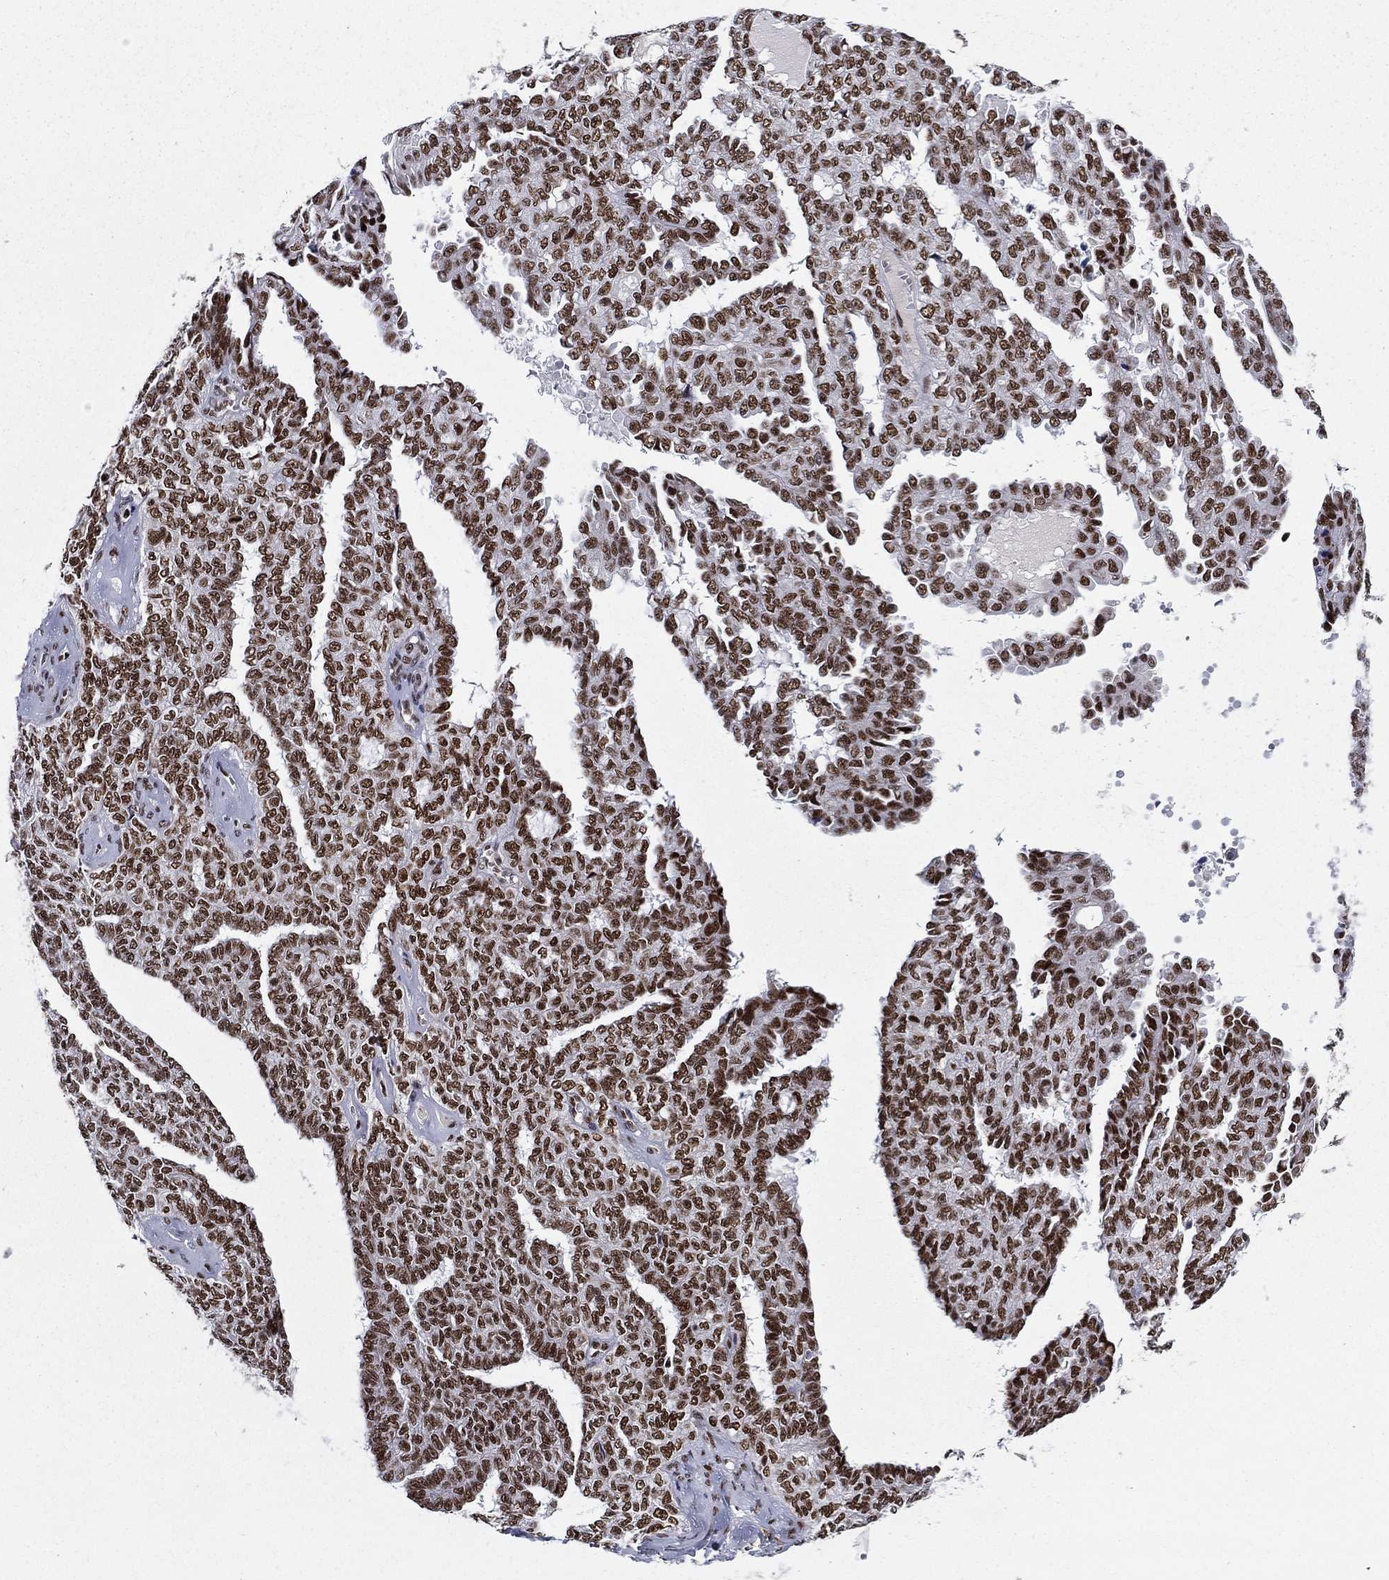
{"staining": {"intensity": "strong", "quantity": ">75%", "location": "nuclear"}, "tissue": "ovarian cancer", "cell_type": "Tumor cells", "image_type": "cancer", "snomed": [{"axis": "morphology", "description": "Cystadenocarcinoma, serous, NOS"}, {"axis": "topography", "description": "Ovary"}], "caption": "Protein staining of ovarian serous cystadenocarcinoma tissue shows strong nuclear staining in approximately >75% of tumor cells.", "gene": "RPRD1B", "patient": {"sex": "female", "age": 71}}